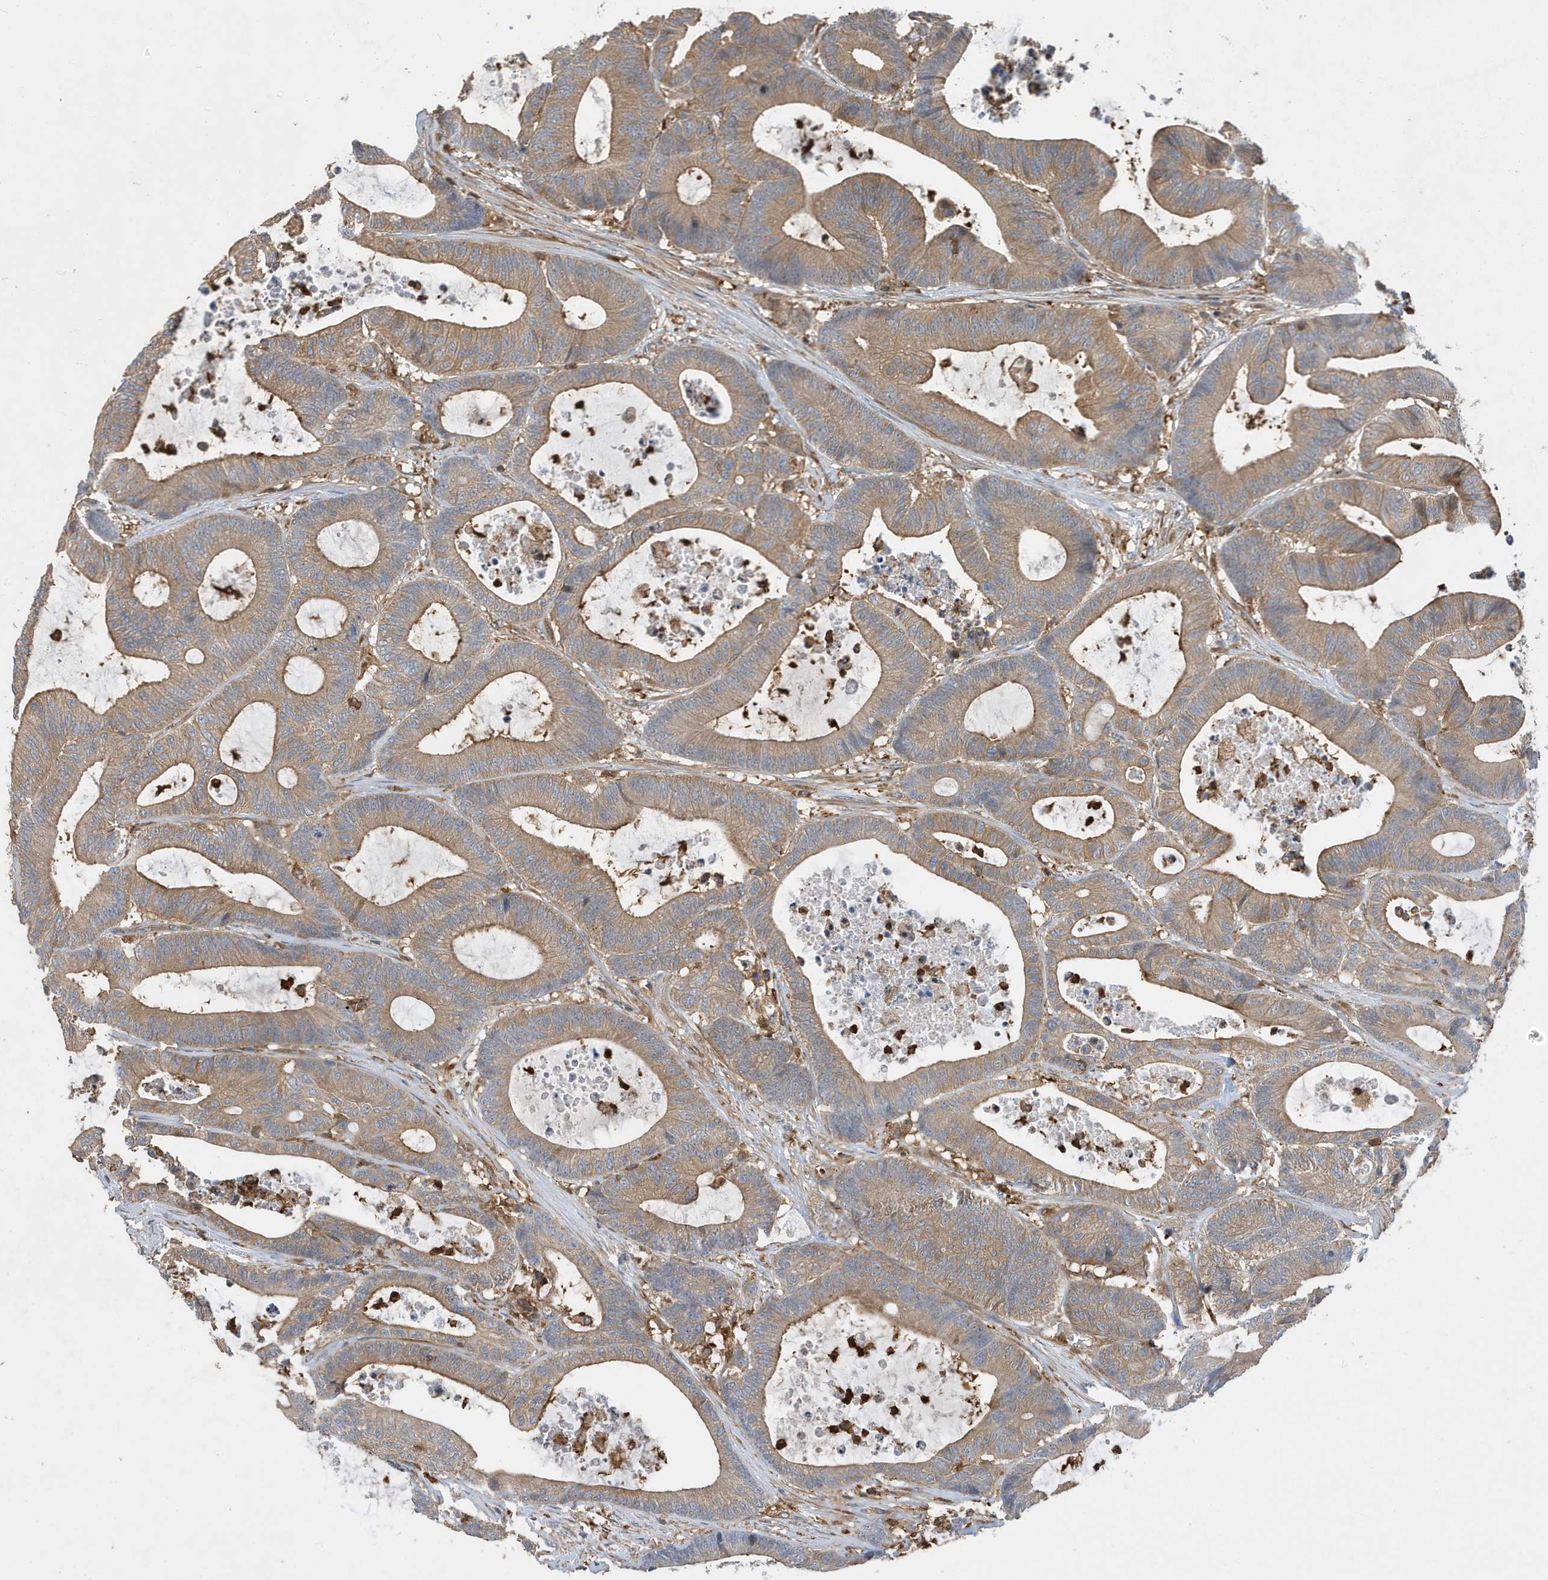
{"staining": {"intensity": "moderate", "quantity": ">75%", "location": "cytoplasmic/membranous"}, "tissue": "colorectal cancer", "cell_type": "Tumor cells", "image_type": "cancer", "snomed": [{"axis": "morphology", "description": "Adenocarcinoma, NOS"}, {"axis": "topography", "description": "Colon"}], "caption": "Human colorectal cancer stained with a brown dye shows moderate cytoplasmic/membranous positive expression in approximately >75% of tumor cells.", "gene": "LAPTM4A", "patient": {"sex": "female", "age": 84}}